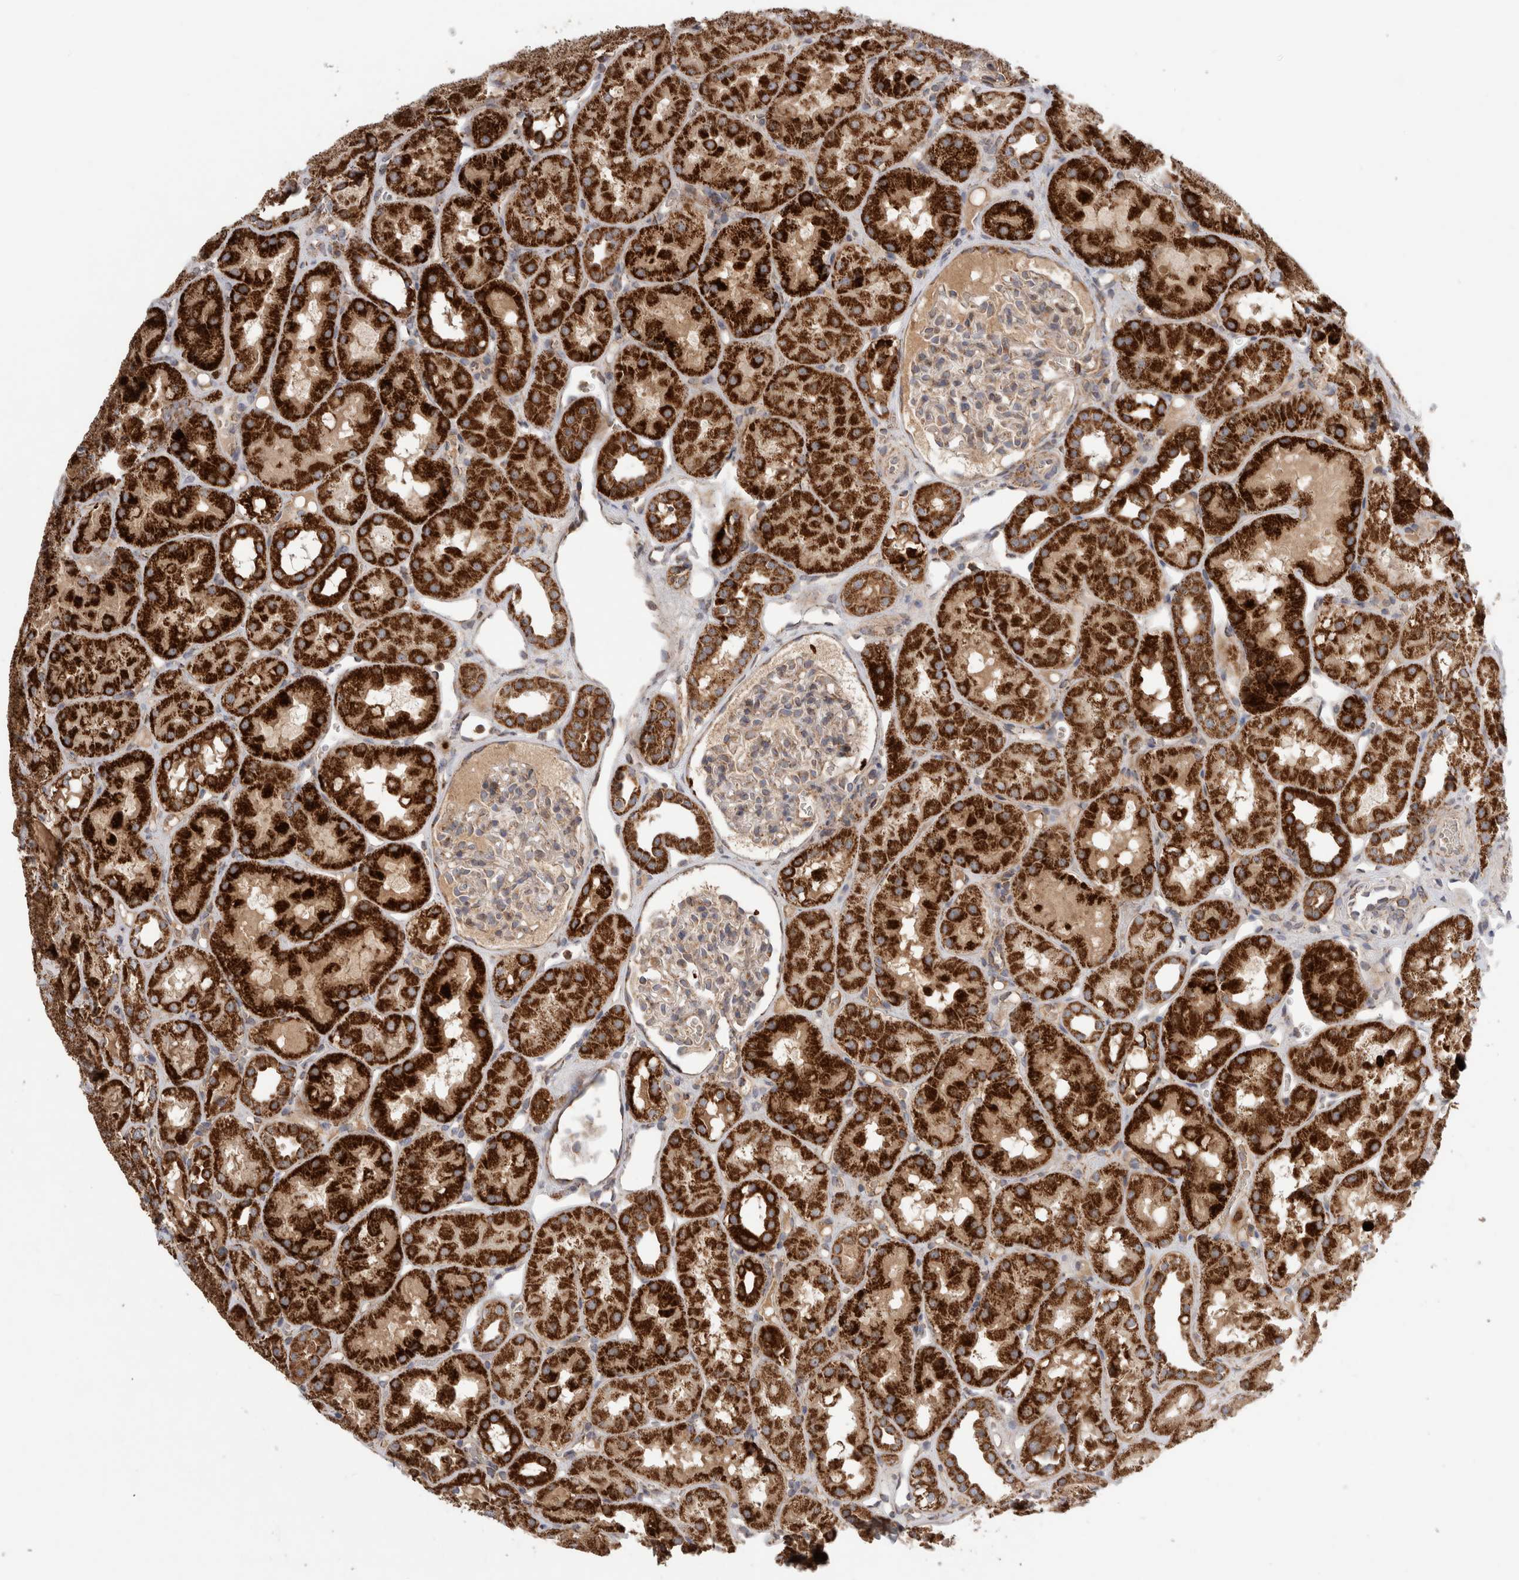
{"staining": {"intensity": "weak", "quantity": "<25%", "location": "cytoplasmic/membranous"}, "tissue": "kidney", "cell_type": "Cells in glomeruli", "image_type": "normal", "snomed": [{"axis": "morphology", "description": "Normal tissue, NOS"}, {"axis": "topography", "description": "Kidney"}], "caption": "Normal kidney was stained to show a protein in brown. There is no significant expression in cells in glomeruli. (DAB IHC with hematoxylin counter stain).", "gene": "KIF21B", "patient": {"sex": "male", "age": 16}}